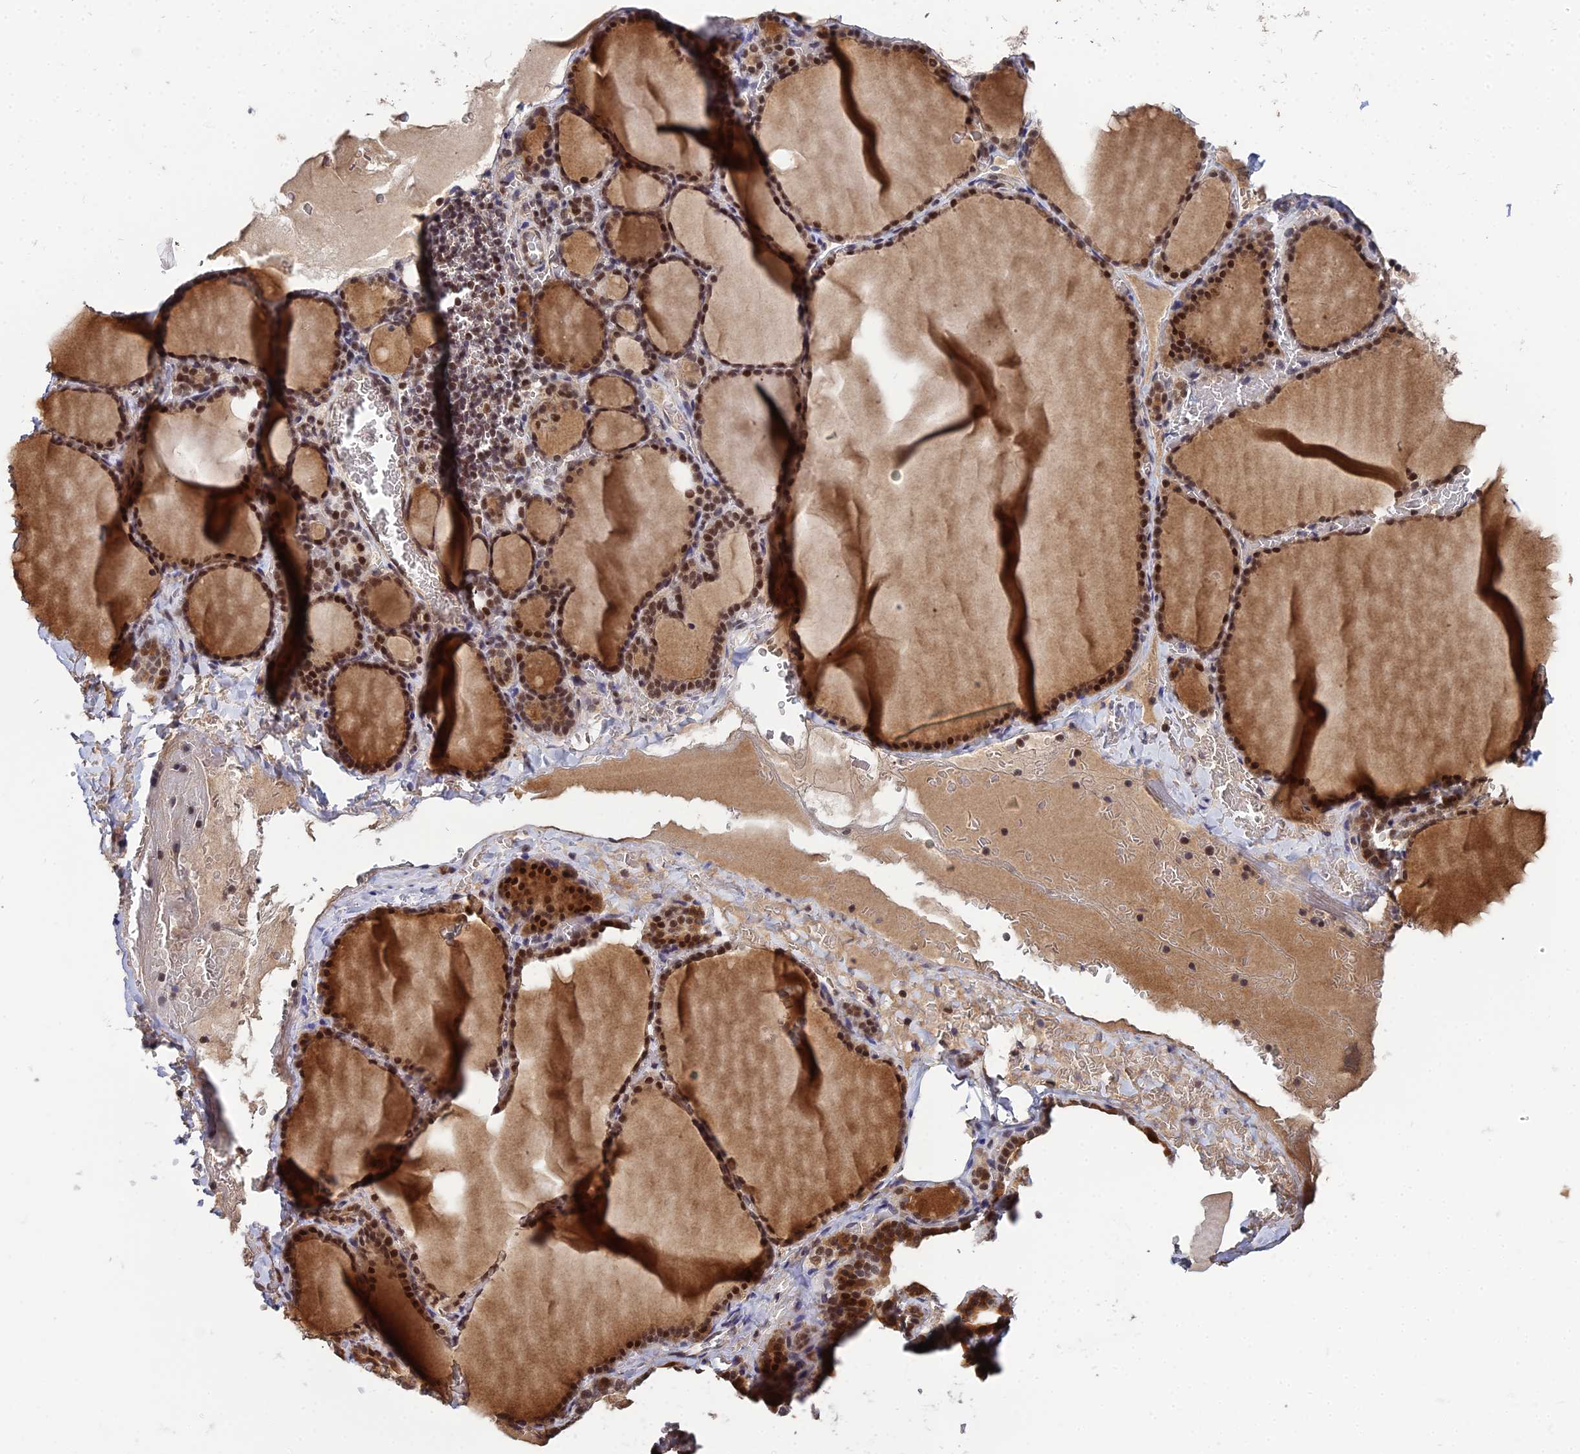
{"staining": {"intensity": "moderate", "quantity": ">75%", "location": "cytoplasmic/membranous,nuclear"}, "tissue": "thyroid gland", "cell_type": "Glandular cells", "image_type": "normal", "snomed": [{"axis": "morphology", "description": "Normal tissue, NOS"}, {"axis": "topography", "description": "Thyroid gland"}], "caption": "Thyroid gland stained with immunohistochemistry reveals moderate cytoplasmic/membranous,nuclear staining in about >75% of glandular cells.", "gene": "BIVM", "patient": {"sex": "female", "age": 39}}